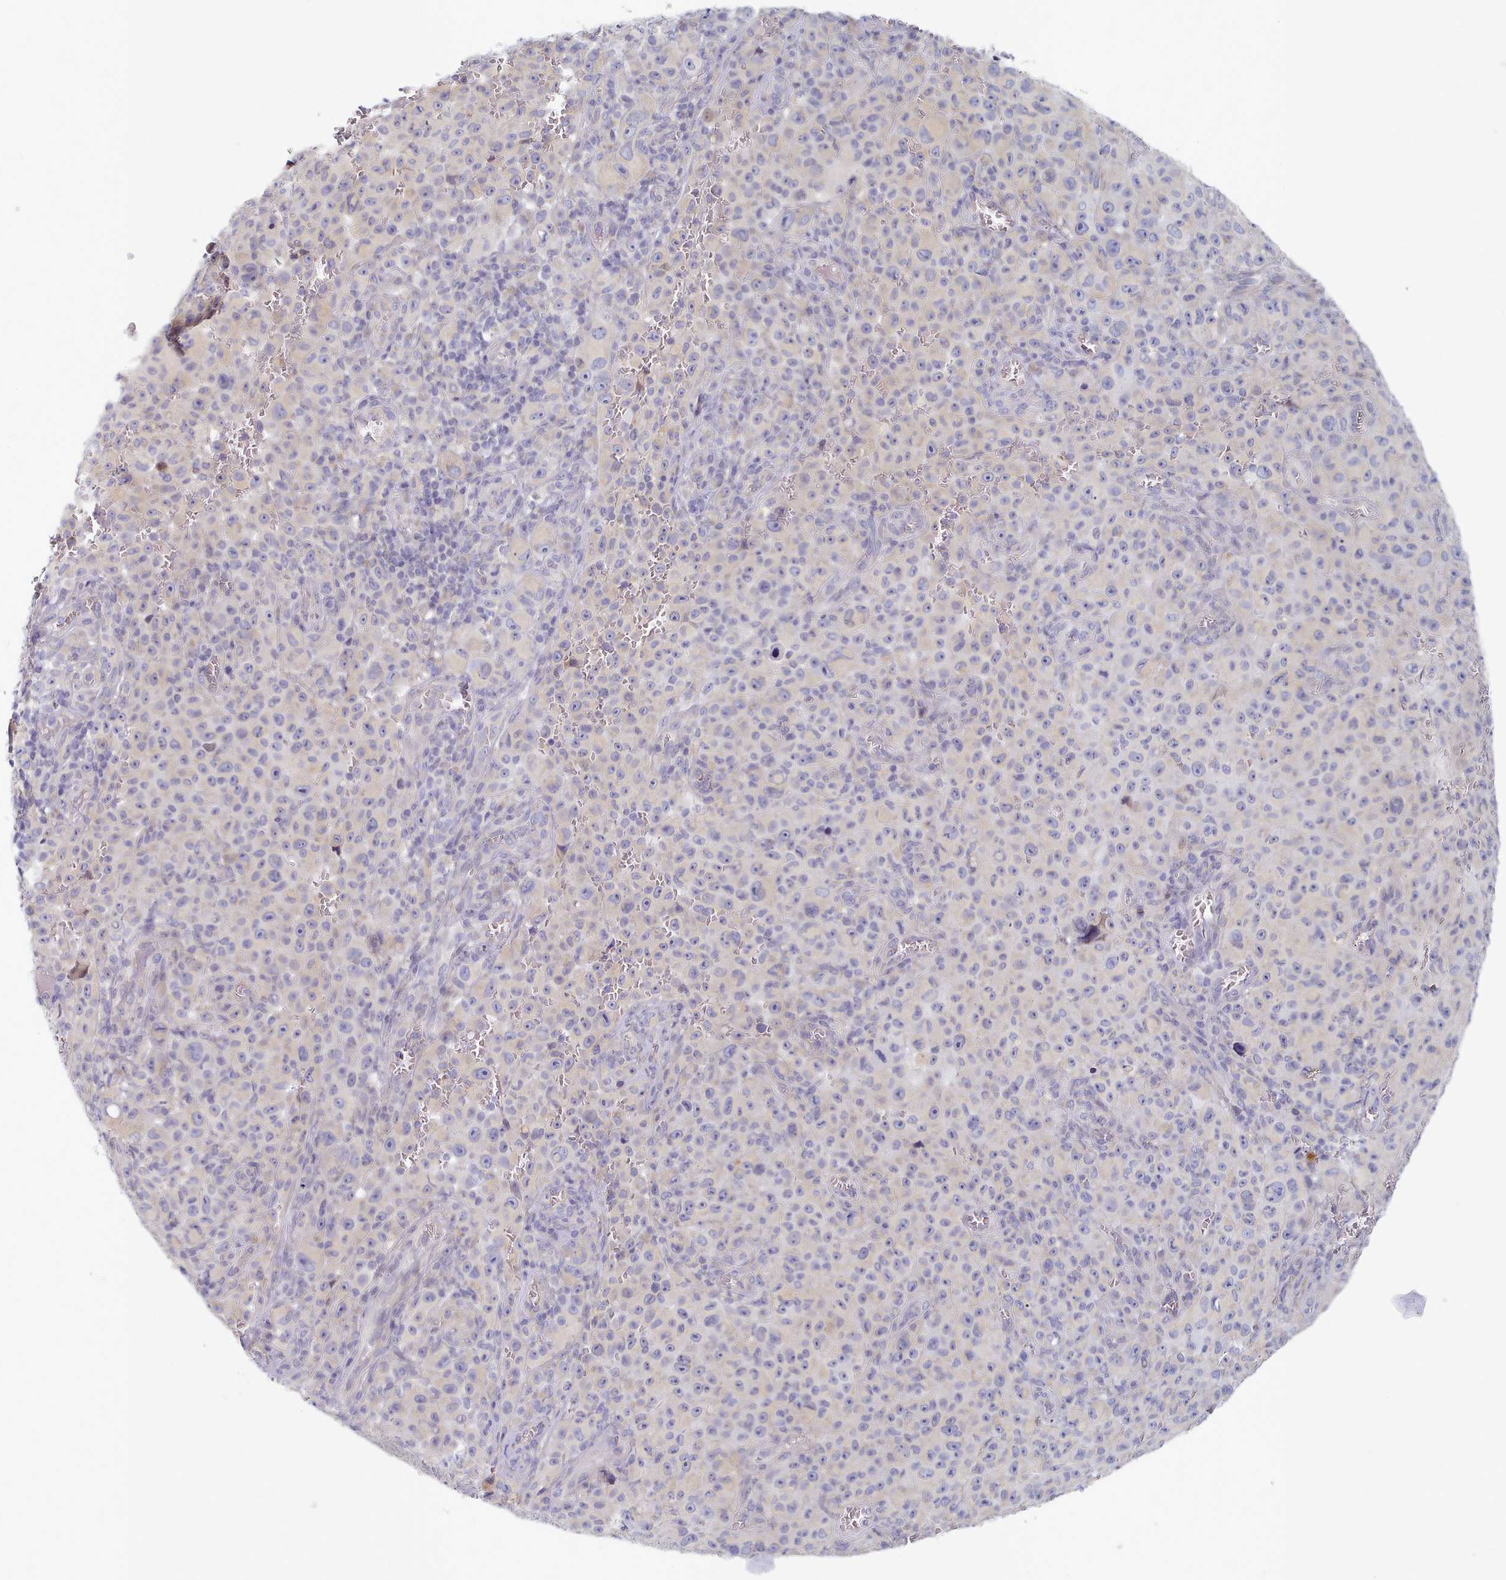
{"staining": {"intensity": "negative", "quantity": "none", "location": "none"}, "tissue": "melanoma", "cell_type": "Tumor cells", "image_type": "cancer", "snomed": [{"axis": "morphology", "description": "Malignant melanoma, NOS"}, {"axis": "topography", "description": "Skin"}], "caption": "Immunohistochemistry of melanoma demonstrates no expression in tumor cells.", "gene": "TYW1B", "patient": {"sex": "female", "age": 82}}